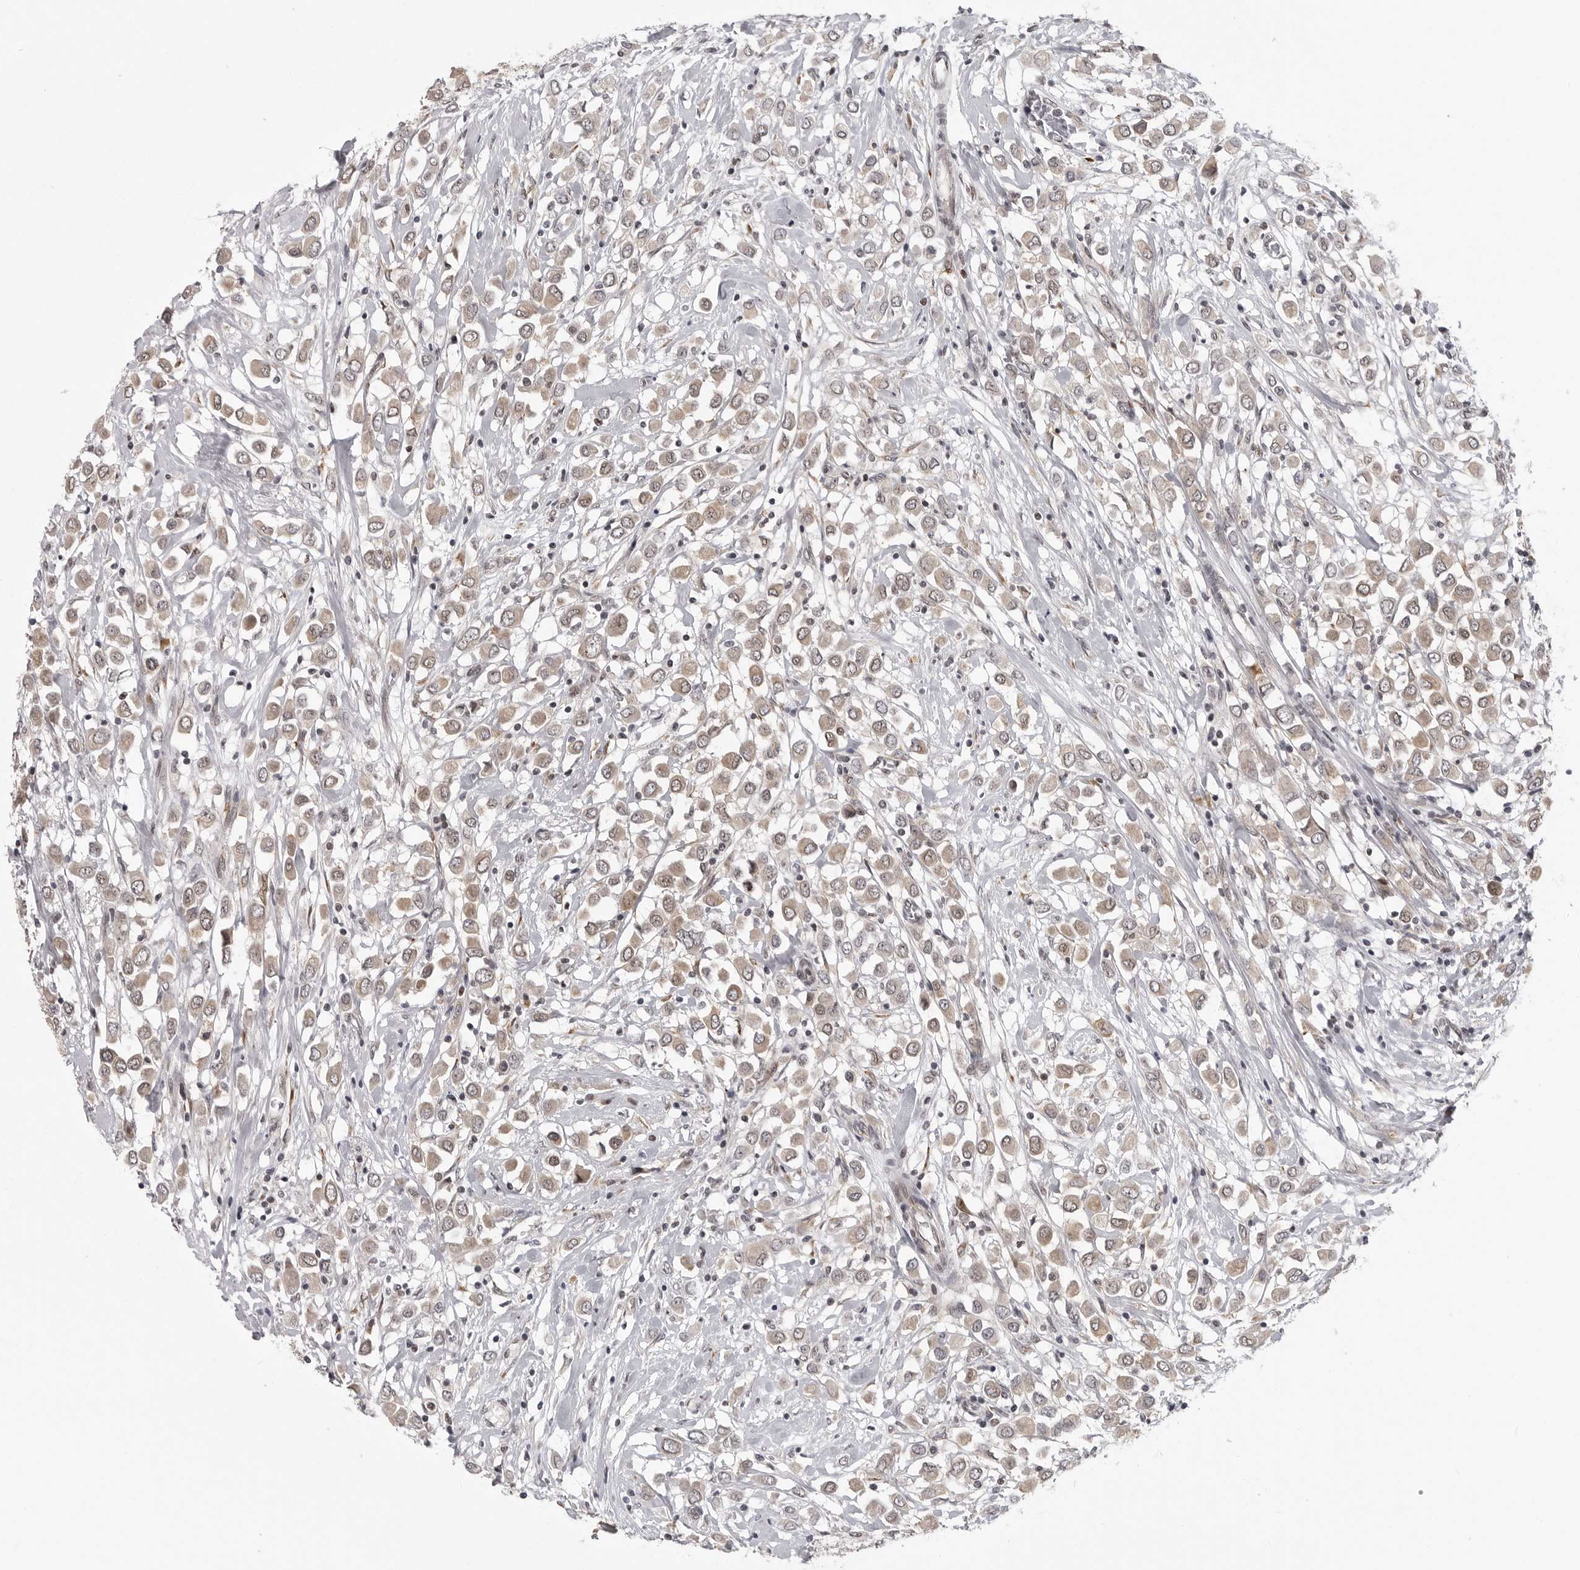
{"staining": {"intensity": "weak", "quantity": ">75%", "location": "cytoplasmic/membranous"}, "tissue": "breast cancer", "cell_type": "Tumor cells", "image_type": "cancer", "snomed": [{"axis": "morphology", "description": "Duct carcinoma"}, {"axis": "topography", "description": "Breast"}], "caption": "A micrograph of human breast cancer (invasive ductal carcinoma) stained for a protein demonstrates weak cytoplasmic/membranous brown staining in tumor cells.", "gene": "PRDM10", "patient": {"sex": "female", "age": 61}}